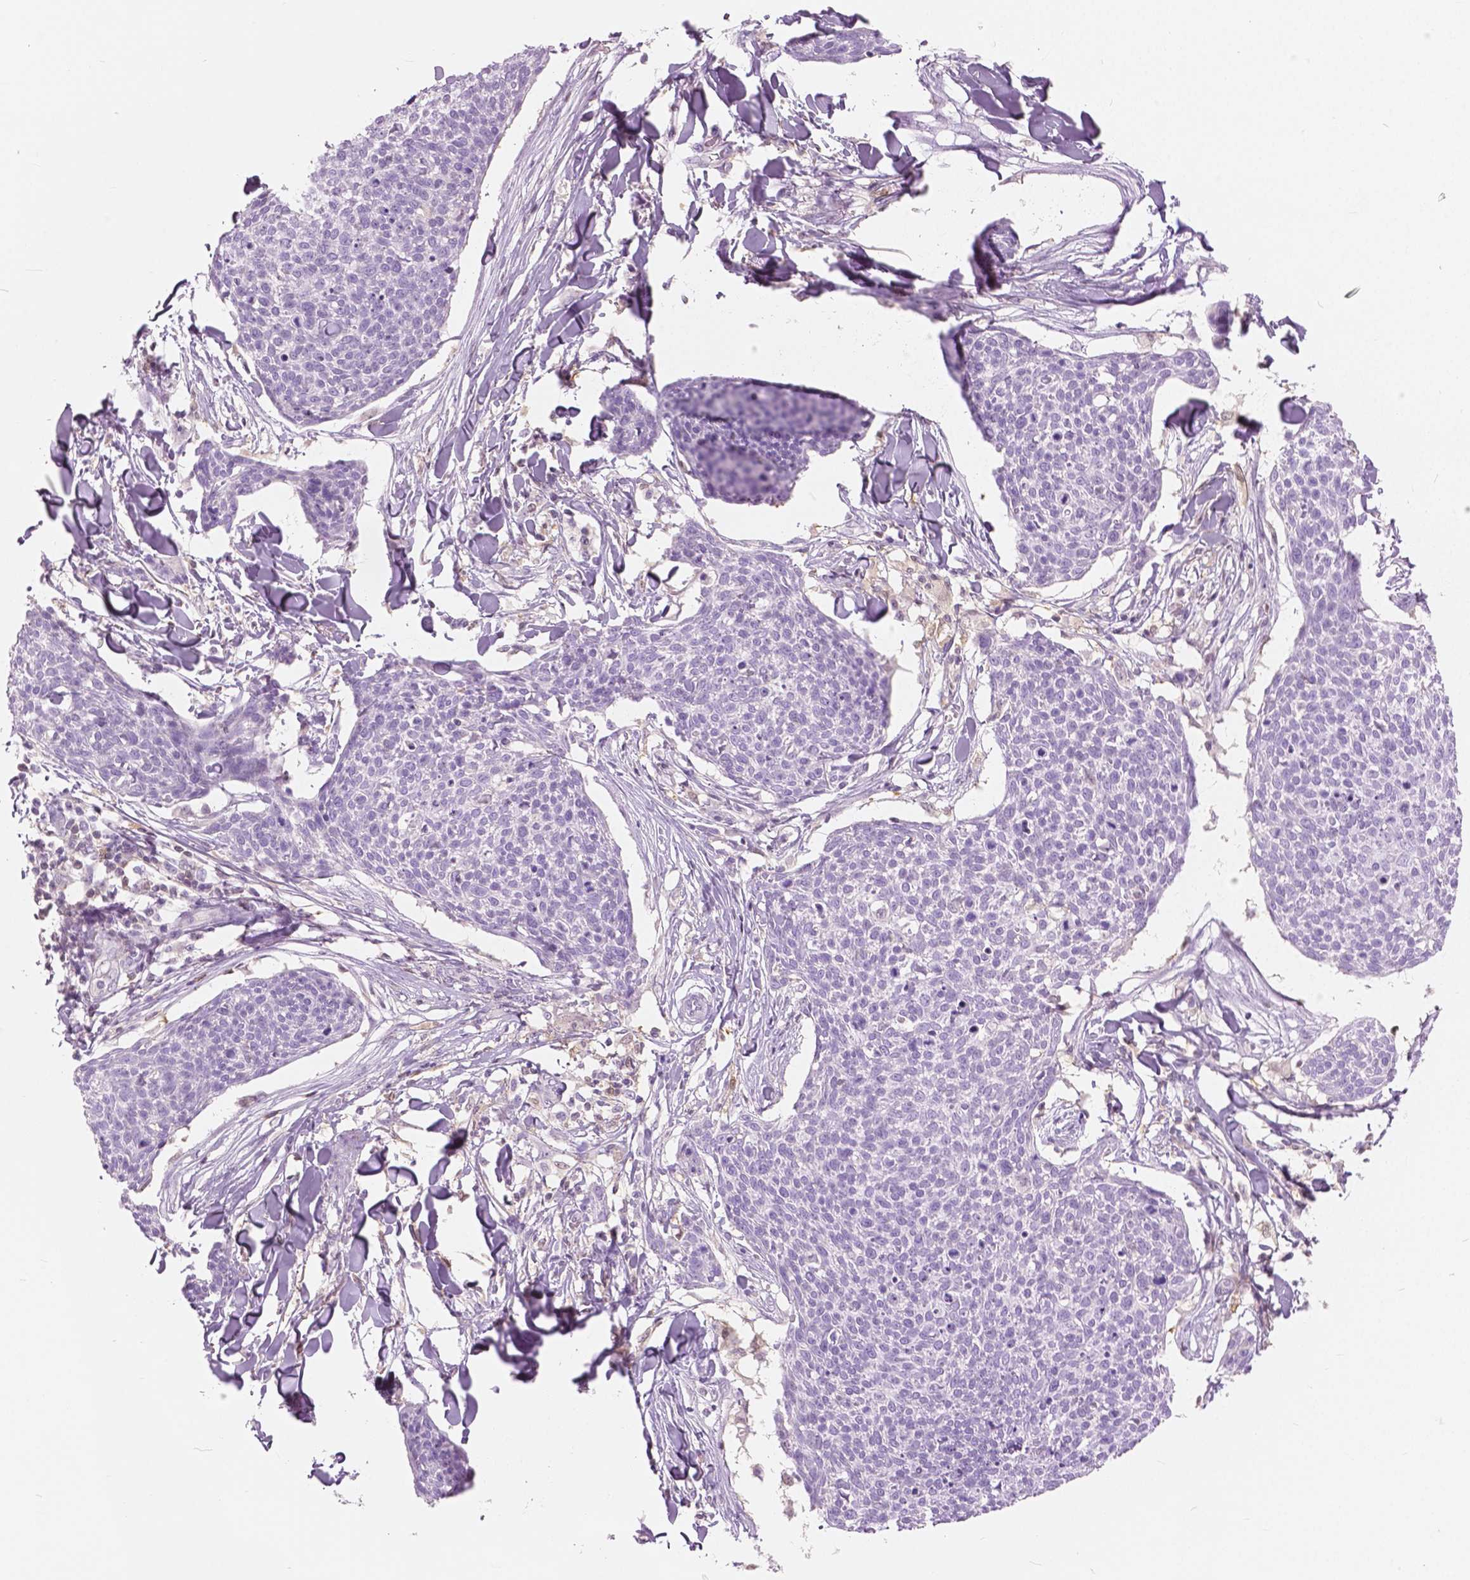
{"staining": {"intensity": "negative", "quantity": "none", "location": "none"}, "tissue": "skin cancer", "cell_type": "Tumor cells", "image_type": "cancer", "snomed": [{"axis": "morphology", "description": "Squamous cell carcinoma, NOS"}, {"axis": "topography", "description": "Skin"}, {"axis": "topography", "description": "Vulva"}], "caption": "A histopathology image of skin cancer (squamous cell carcinoma) stained for a protein reveals no brown staining in tumor cells. (DAB (3,3'-diaminobenzidine) immunohistochemistry, high magnification).", "gene": "GALM", "patient": {"sex": "female", "age": 75}}